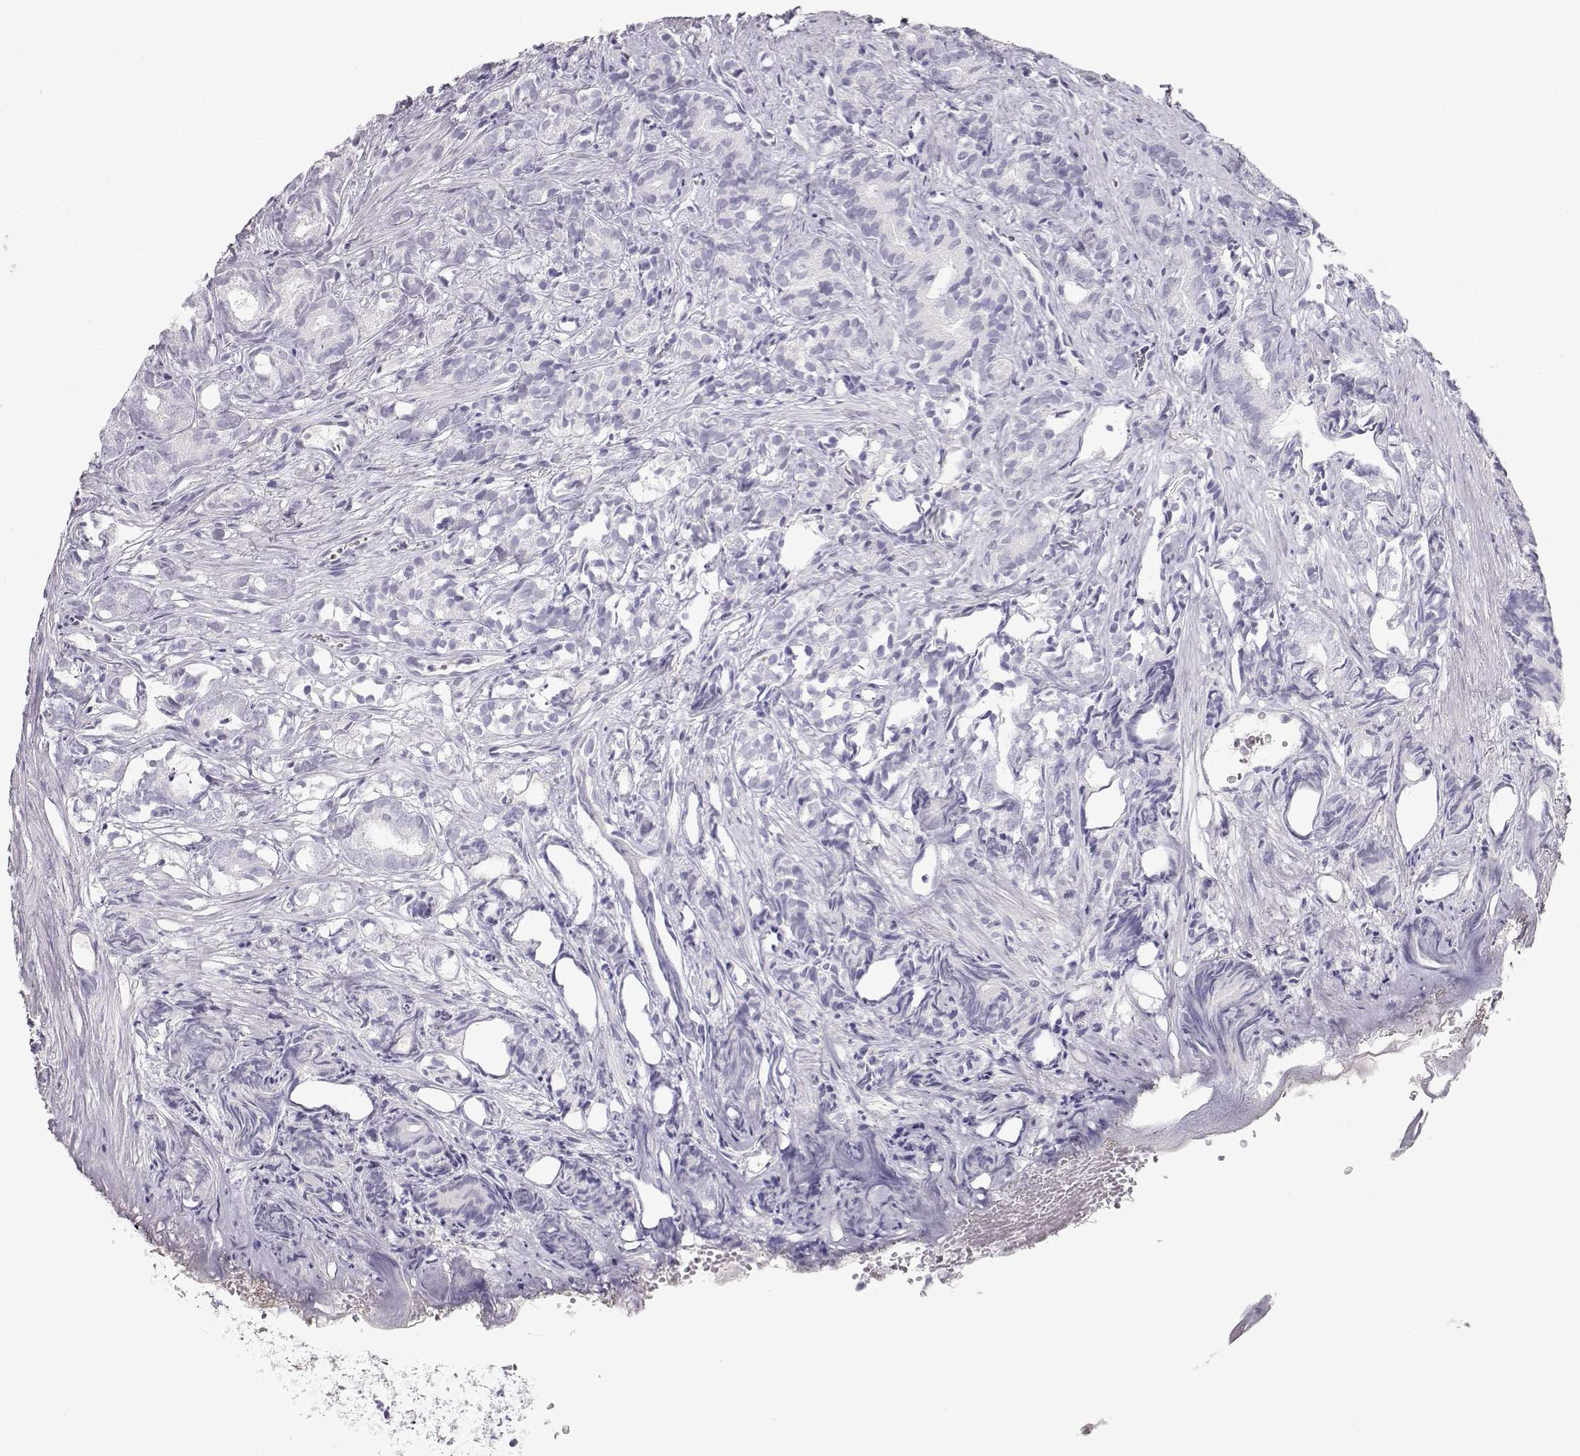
{"staining": {"intensity": "negative", "quantity": "none", "location": "none"}, "tissue": "prostate cancer", "cell_type": "Tumor cells", "image_type": "cancer", "snomed": [{"axis": "morphology", "description": "Adenocarcinoma, High grade"}, {"axis": "topography", "description": "Prostate"}], "caption": "Tumor cells show no significant staining in prostate high-grade adenocarcinoma.", "gene": "TKTL1", "patient": {"sex": "male", "age": 84}}